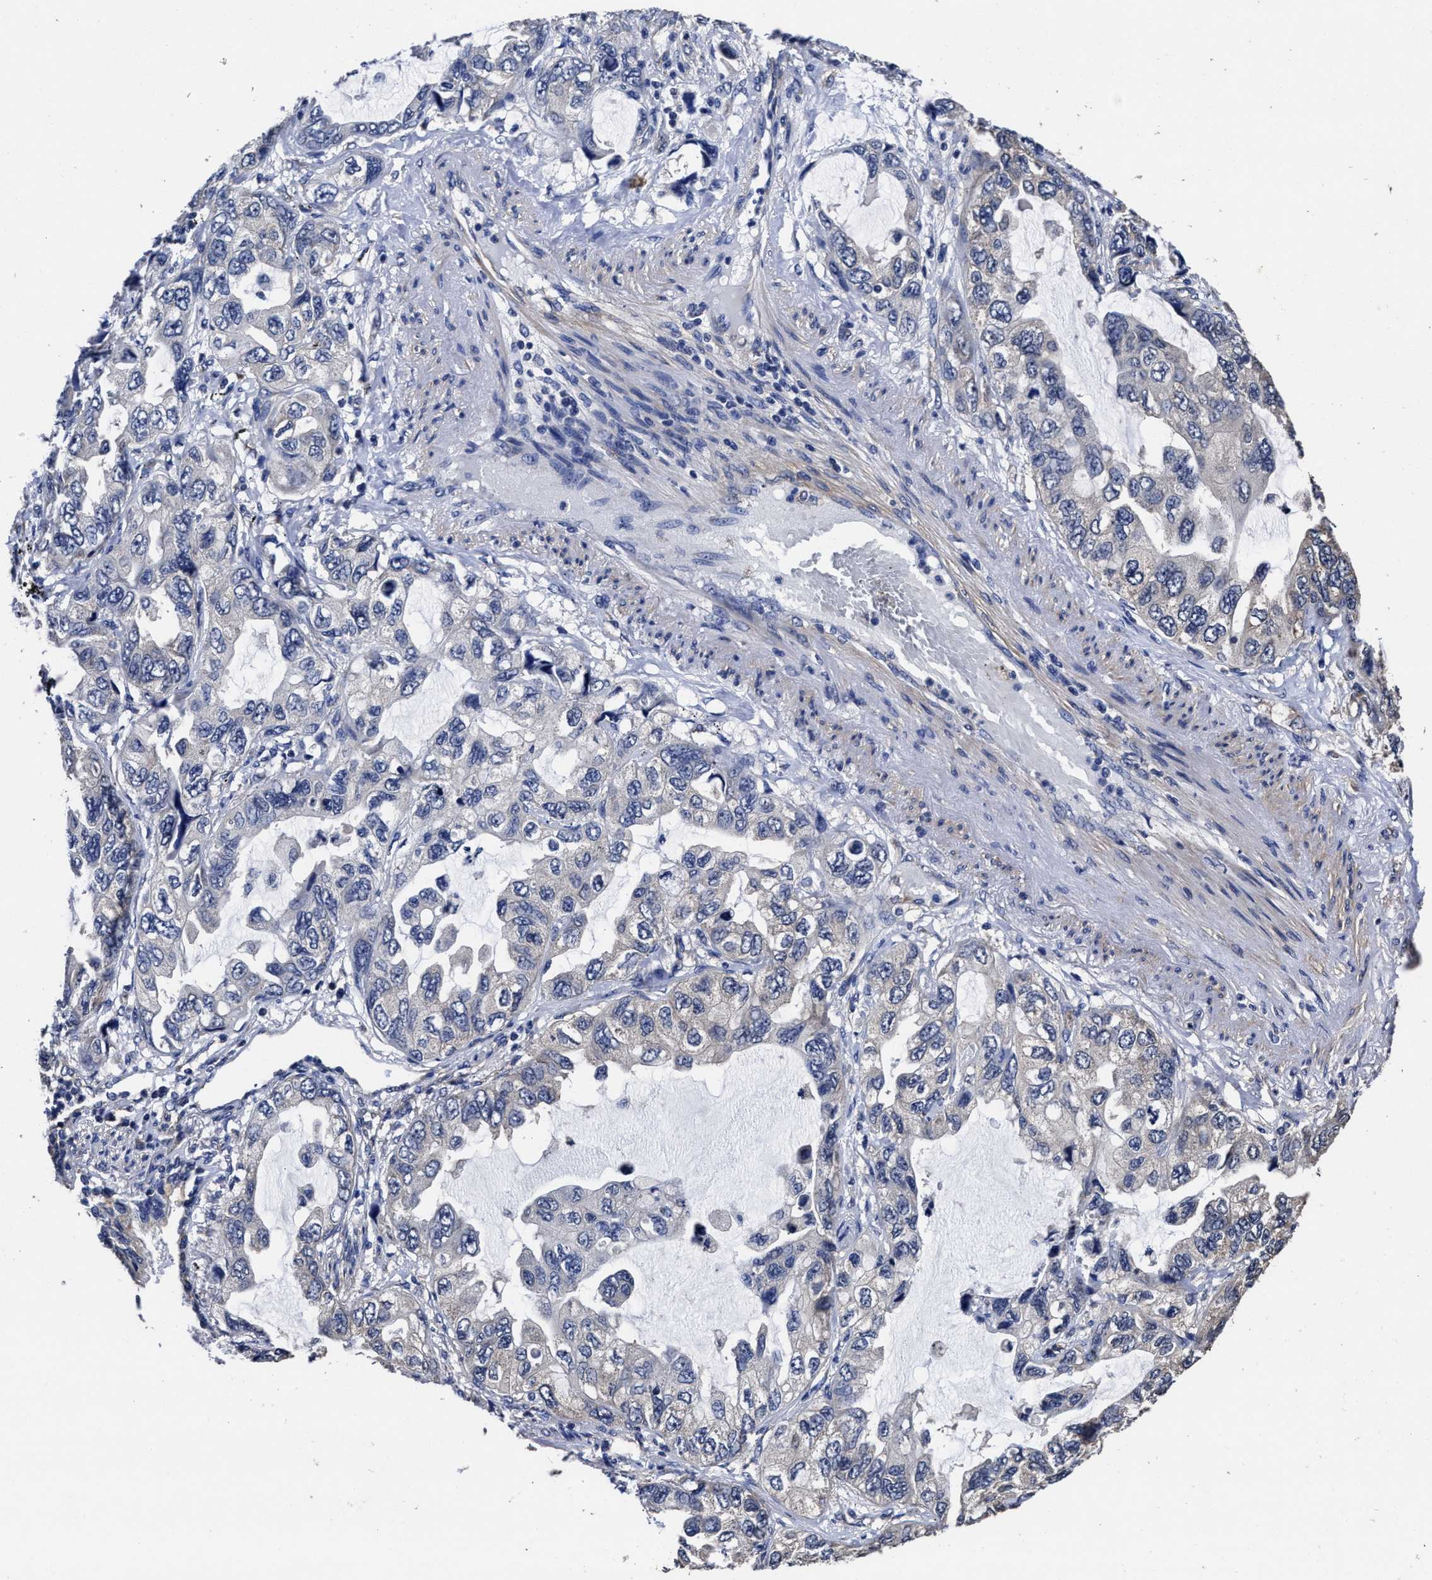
{"staining": {"intensity": "weak", "quantity": "<25%", "location": "cytoplasmic/membranous"}, "tissue": "lung cancer", "cell_type": "Tumor cells", "image_type": "cancer", "snomed": [{"axis": "morphology", "description": "Squamous cell carcinoma, NOS"}, {"axis": "topography", "description": "Lung"}], "caption": "An IHC photomicrograph of lung squamous cell carcinoma is shown. There is no staining in tumor cells of lung squamous cell carcinoma.", "gene": "AVEN", "patient": {"sex": "female", "age": 73}}